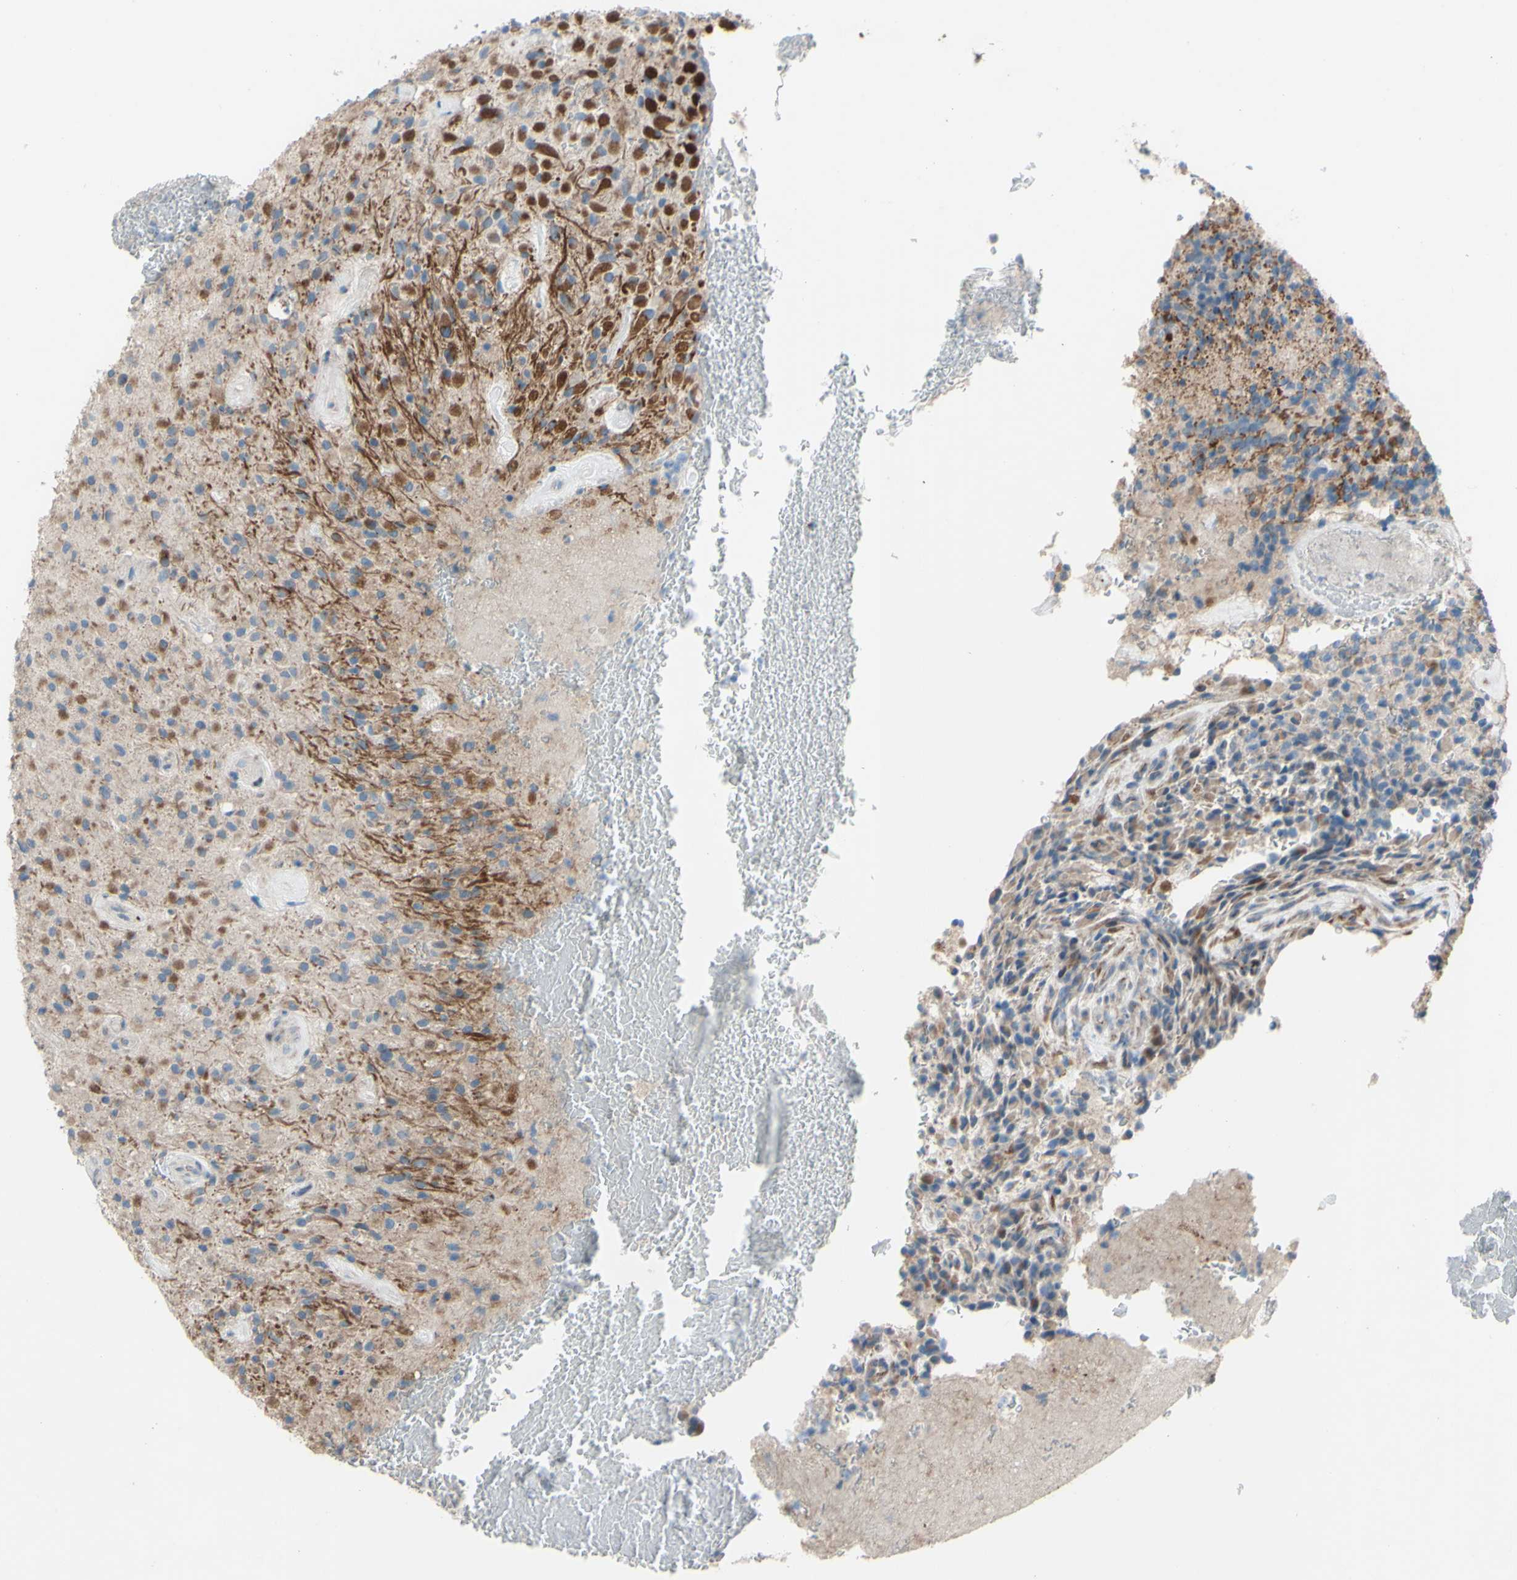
{"staining": {"intensity": "moderate", "quantity": "25%-75%", "location": "cytoplasmic/membranous"}, "tissue": "glioma", "cell_type": "Tumor cells", "image_type": "cancer", "snomed": [{"axis": "morphology", "description": "Glioma, malignant, High grade"}, {"axis": "topography", "description": "Brain"}], "caption": "This is an image of immunohistochemistry staining of malignant high-grade glioma, which shows moderate positivity in the cytoplasmic/membranous of tumor cells.", "gene": "CDCP1", "patient": {"sex": "male", "age": 71}}